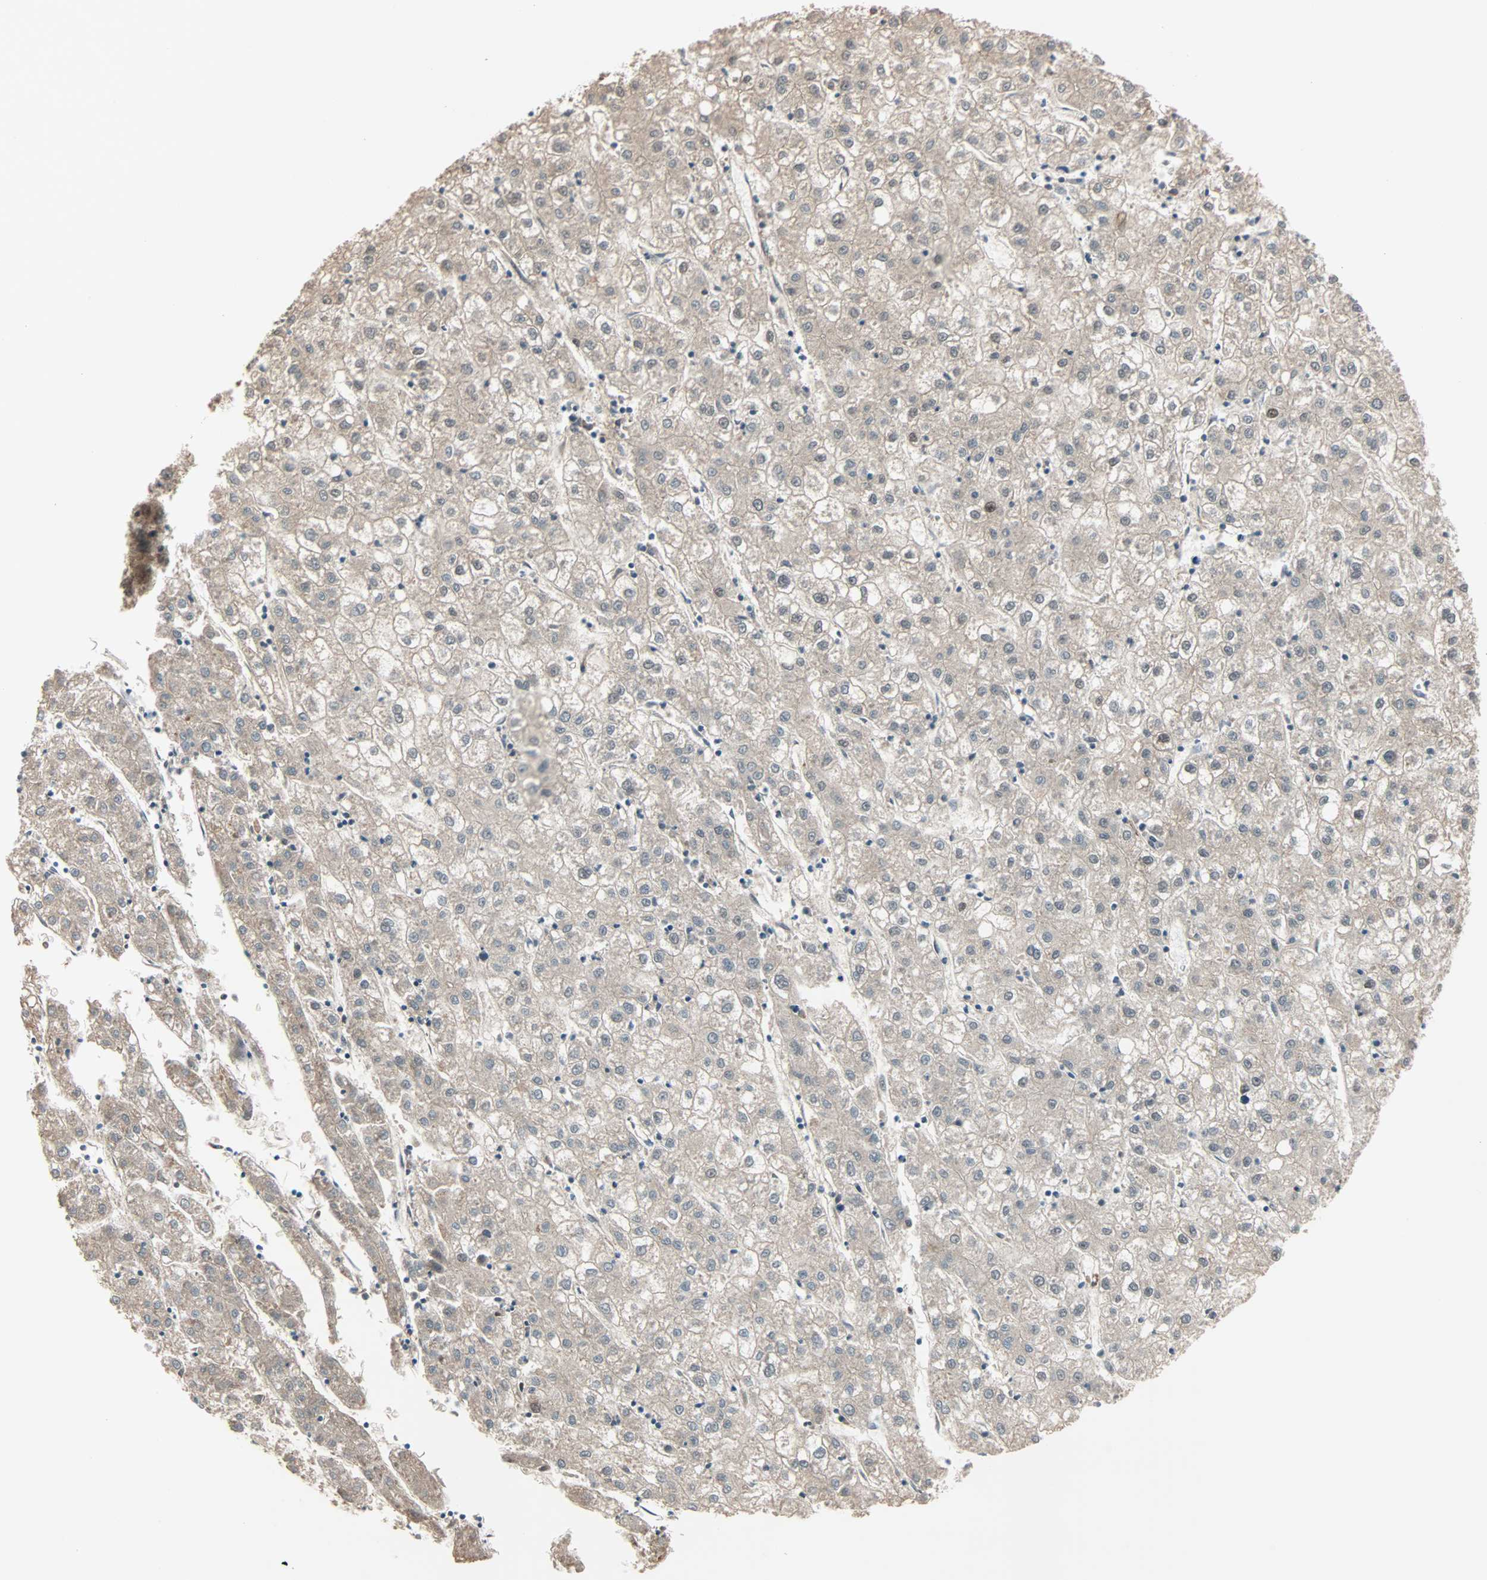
{"staining": {"intensity": "weak", "quantity": ">75%", "location": "cytoplasmic/membranous"}, "tissue": "liver cancer", "cell_type": "Tumor cells", "image_type": "cancer", "snomed": [{"axis": "morphology", "description": "Carcinoma, Hepatocellular, NOS"}, {"axis": "topography", "description": "Liver"}], "caption": "The image displays a brown stain indicating the presence of a protein in the cytoplasmic/membranous of tumor cells in liver hepatocellular carcinoma.", "gene": "KDM4A", "patient": {"sex": "male", "age": 72}}